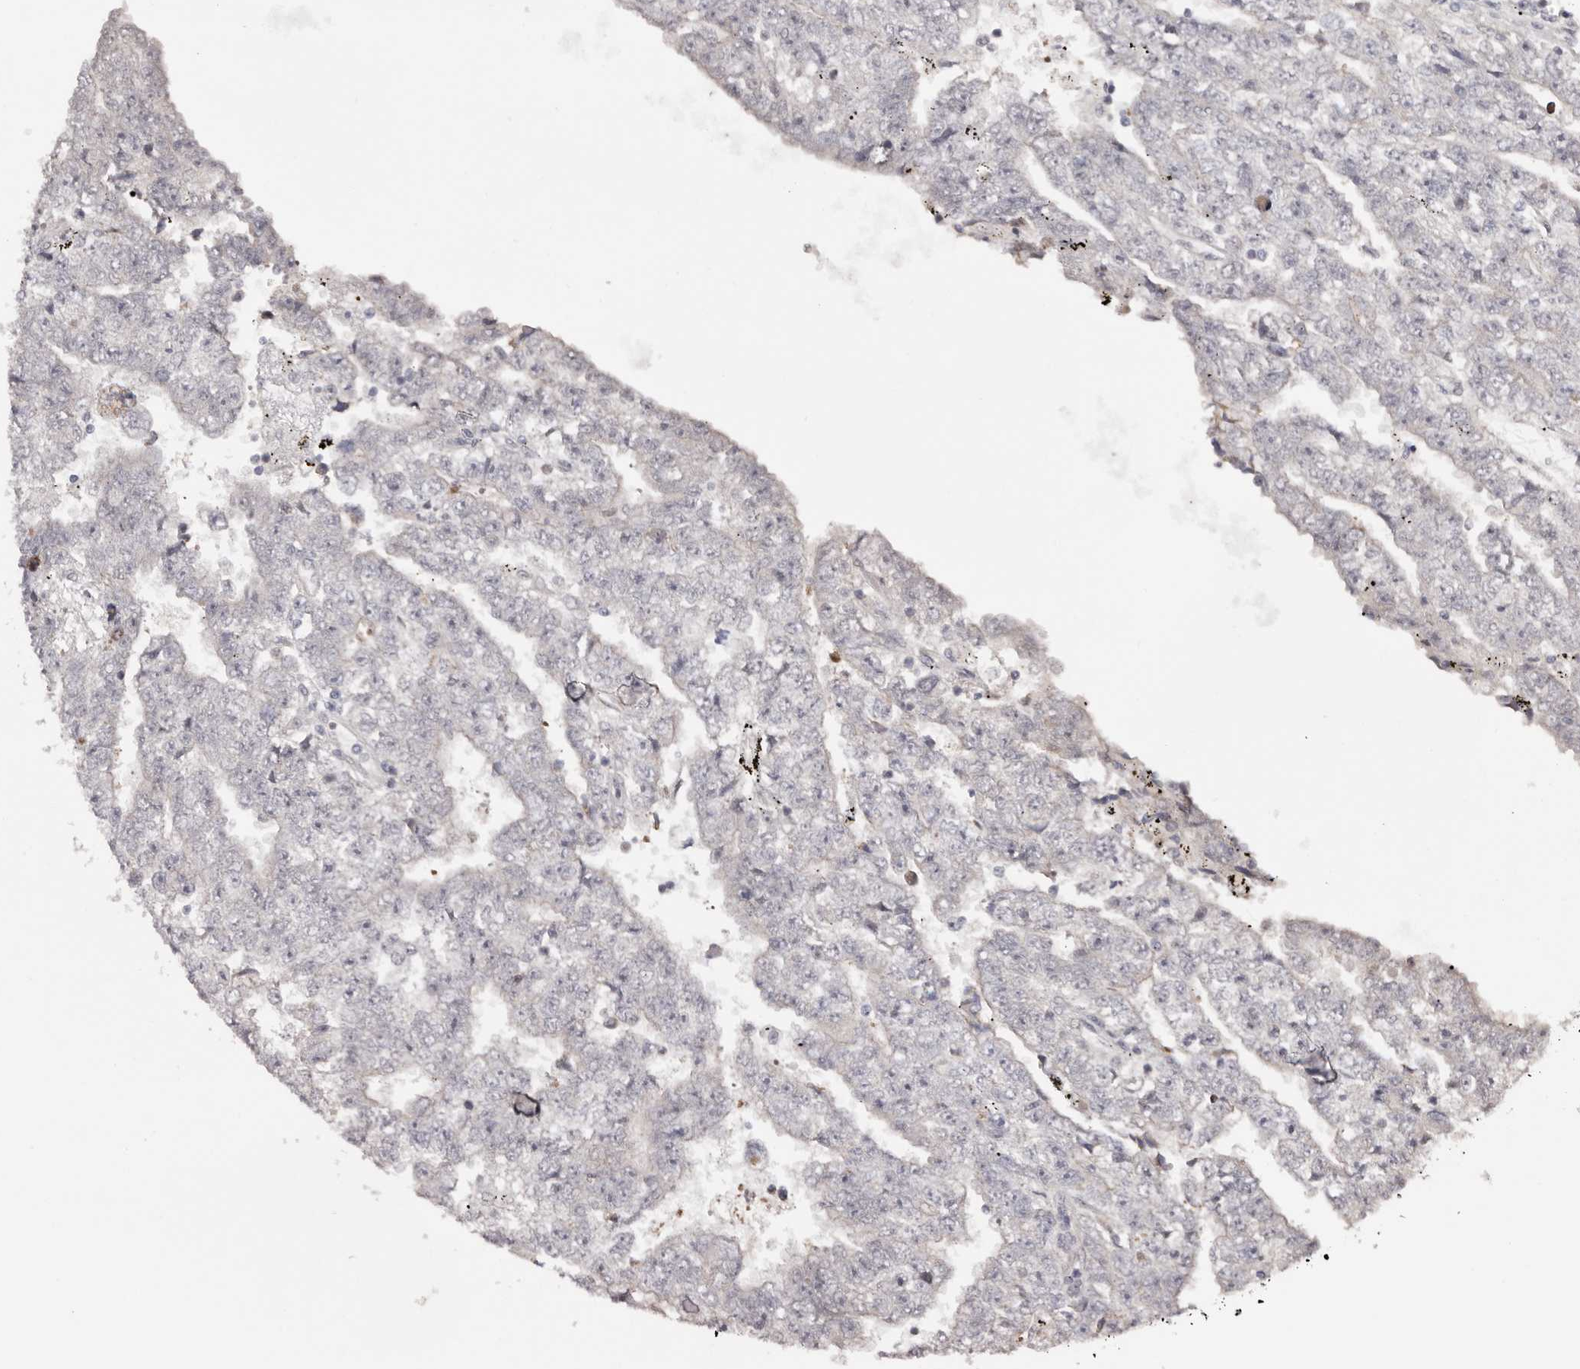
{"staining": {"intensity": "negative", "quantity": "none", "location": "none"}, "tissue": "testis cancer", "cell_type": "Tumor cells", "image_type": "cancer", "snomed": [{"axis": "morphology", "description": "Carcinoma, Embryonal, NOS"}, {"axis": "topography", "description": "Testis"}], "caption": "High power microscopy photomicrograph of an immunohistochemistry (IHC) image of embryonal carcinoma (testis), revealing no significant staining in tumor cells.", "gene": "EGR3", "patient": {"sex": "male", "age": 25}}